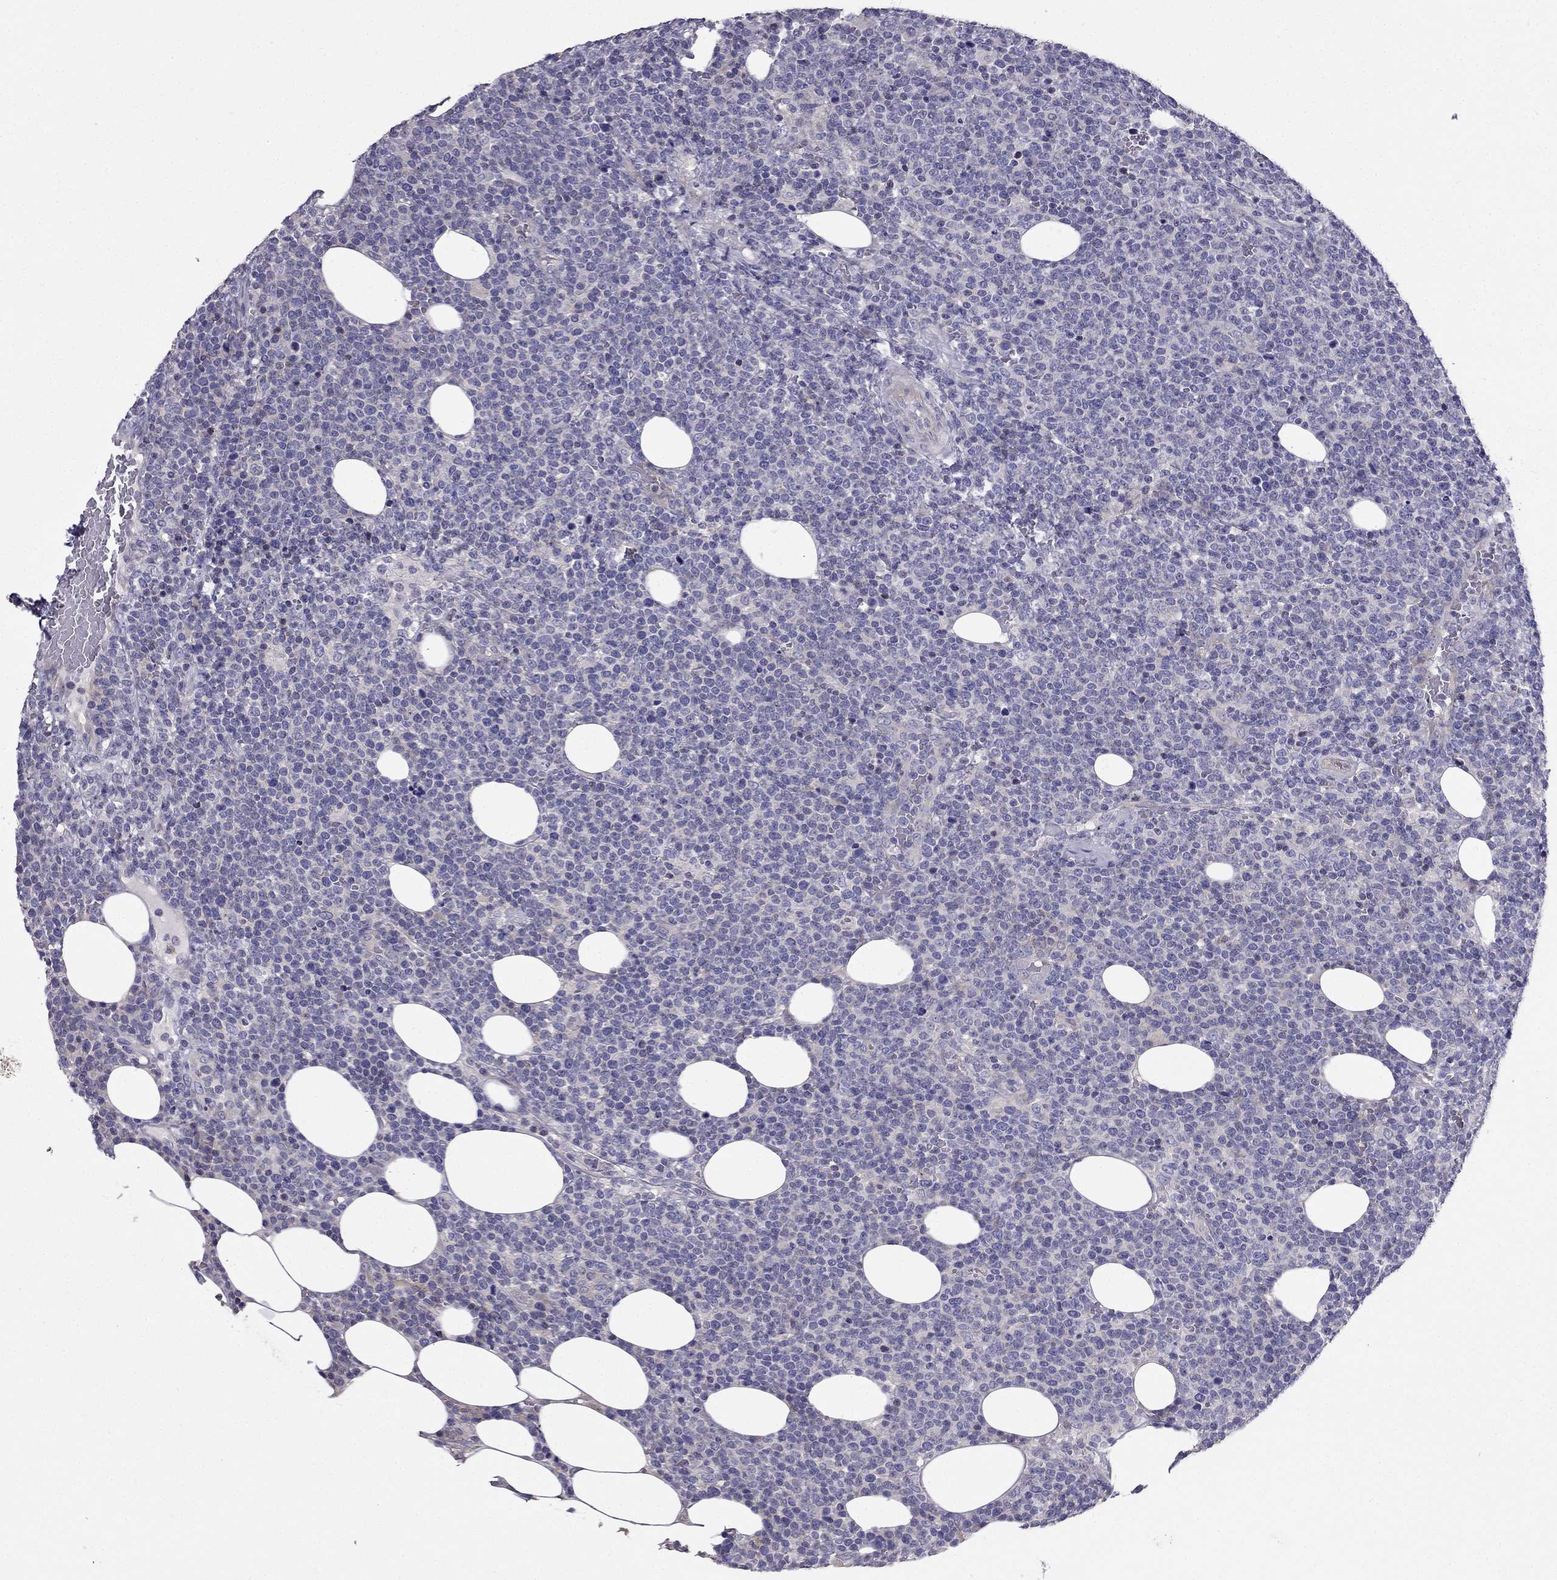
{"staining": {"intensity": "negative", "quantity": "none", "location": "none"}, "tissue": "lymphoma", "cell_type": "Tumor cells", "image_type": "cancer", "snomed": [{"axis": "morphology", "description": "Malignant lymphoma, non-Hodgkin's type, High grade"}, {"axis": "topography", "description": "Lymph node"}], "caption": "Protein analysis of lymphoma reveals no significant expression in tumor cells.", "gene": "AS3MT", "patient": {"sex": "male", "age": 61}}